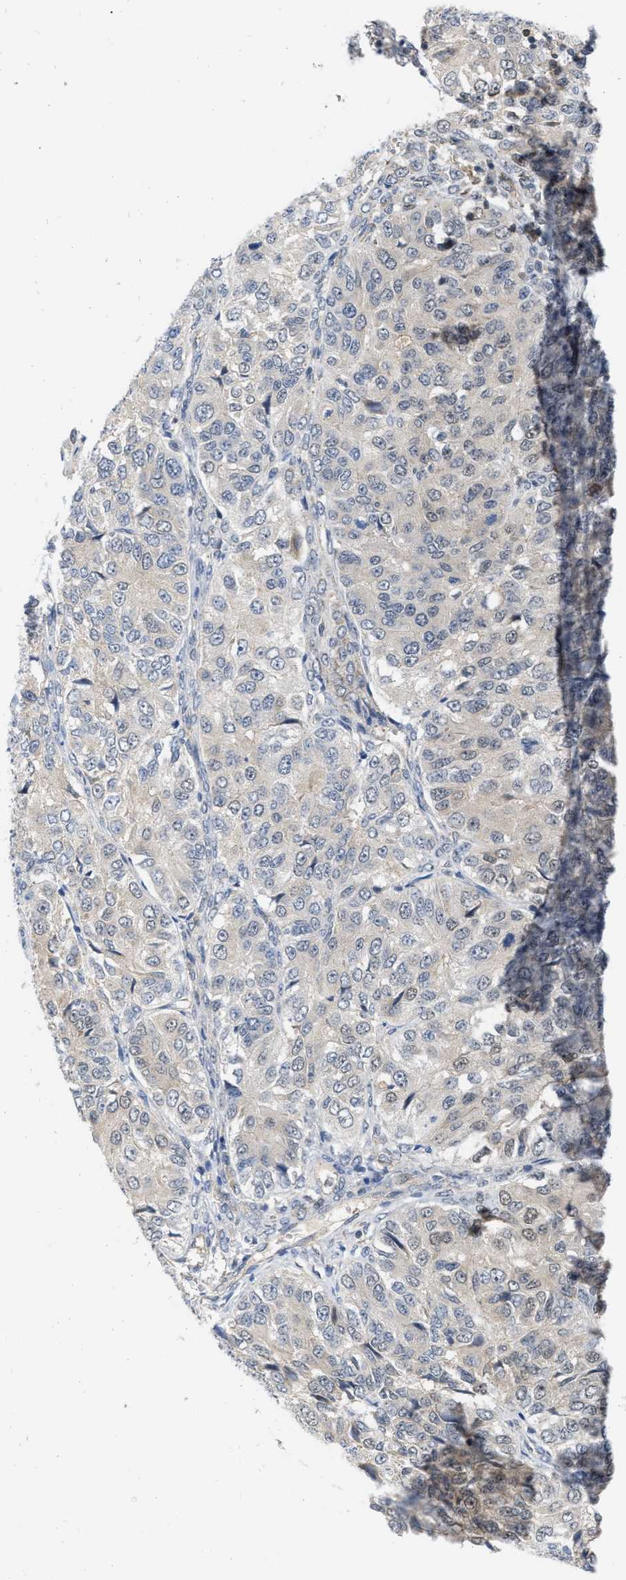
{"staining": {"intensity": "negative", "quantity": "none", "location": "none"}, "tissue": "ovarian cancer", "cell_type": "Tumor cells", "image_type": "cancer", "snomed": [{"axis": "morphology", "description": "Carcinoma, endometroid"}, {"axis": "topography", "description": "Ovary"}], "caption": "Tumor cells show no significant positivity in ovarian endometroid carcinoma.", "gene": "NAPEPLD", "patient": {"sex": "female", "age": 51}}